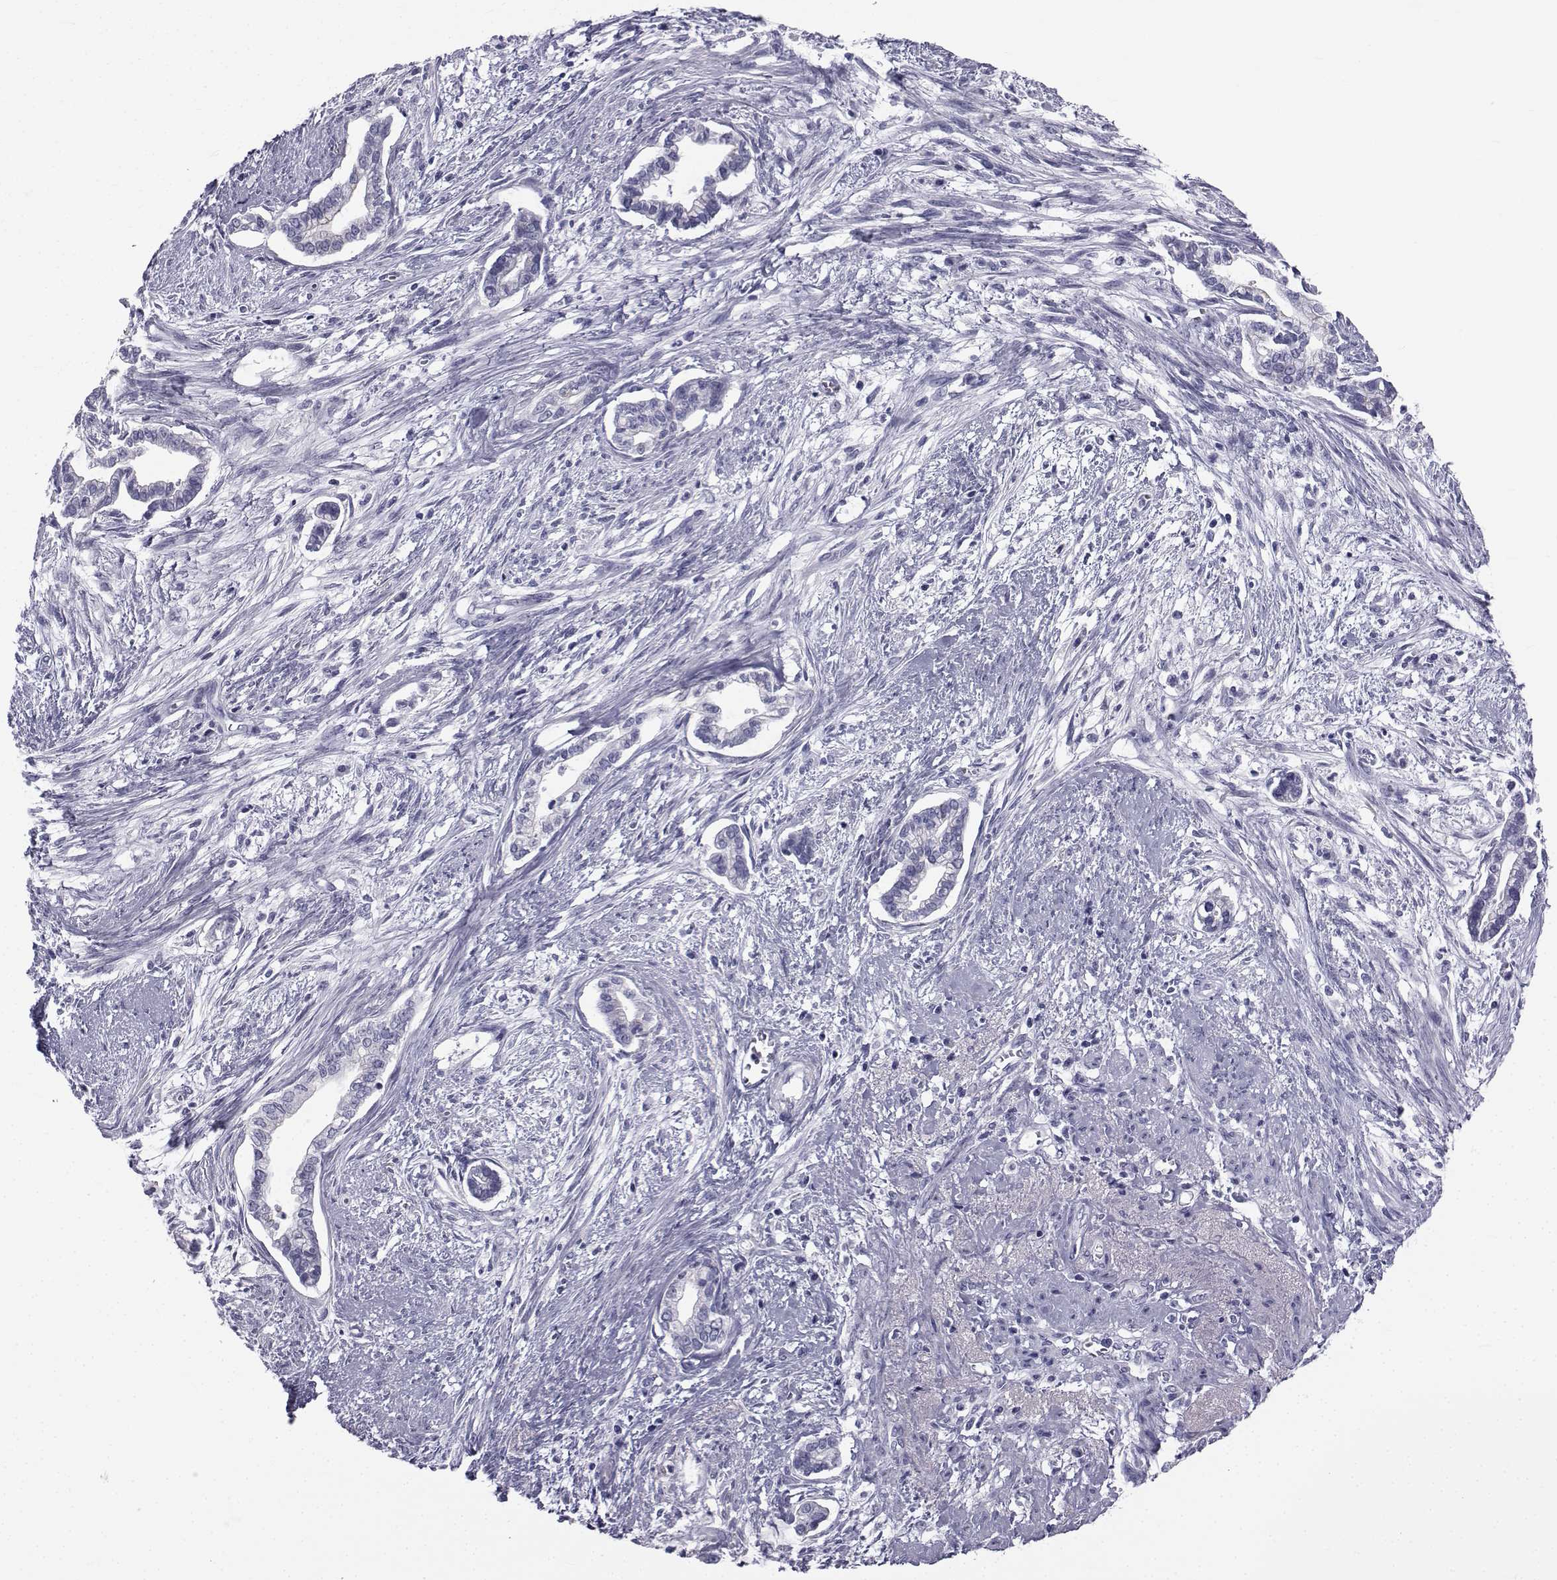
{"staining": {"intensity": "negative", "quantity": "none", "location": "none"}, "tissue": "cervical cancer", "cell_type": "Tumor cells", "image_type": "cancer", "snomed": [{"axis": "morphology", "description": "Adenocarcinoma, NOS"}, {"axis": "topography", "description": "Cervix"}], "caption": "Tumor cells show no significant staining in cervical cancer (adenocarcinoma).", "gene": "FDXR", "patient": {"sex": "female", "age": 62}}